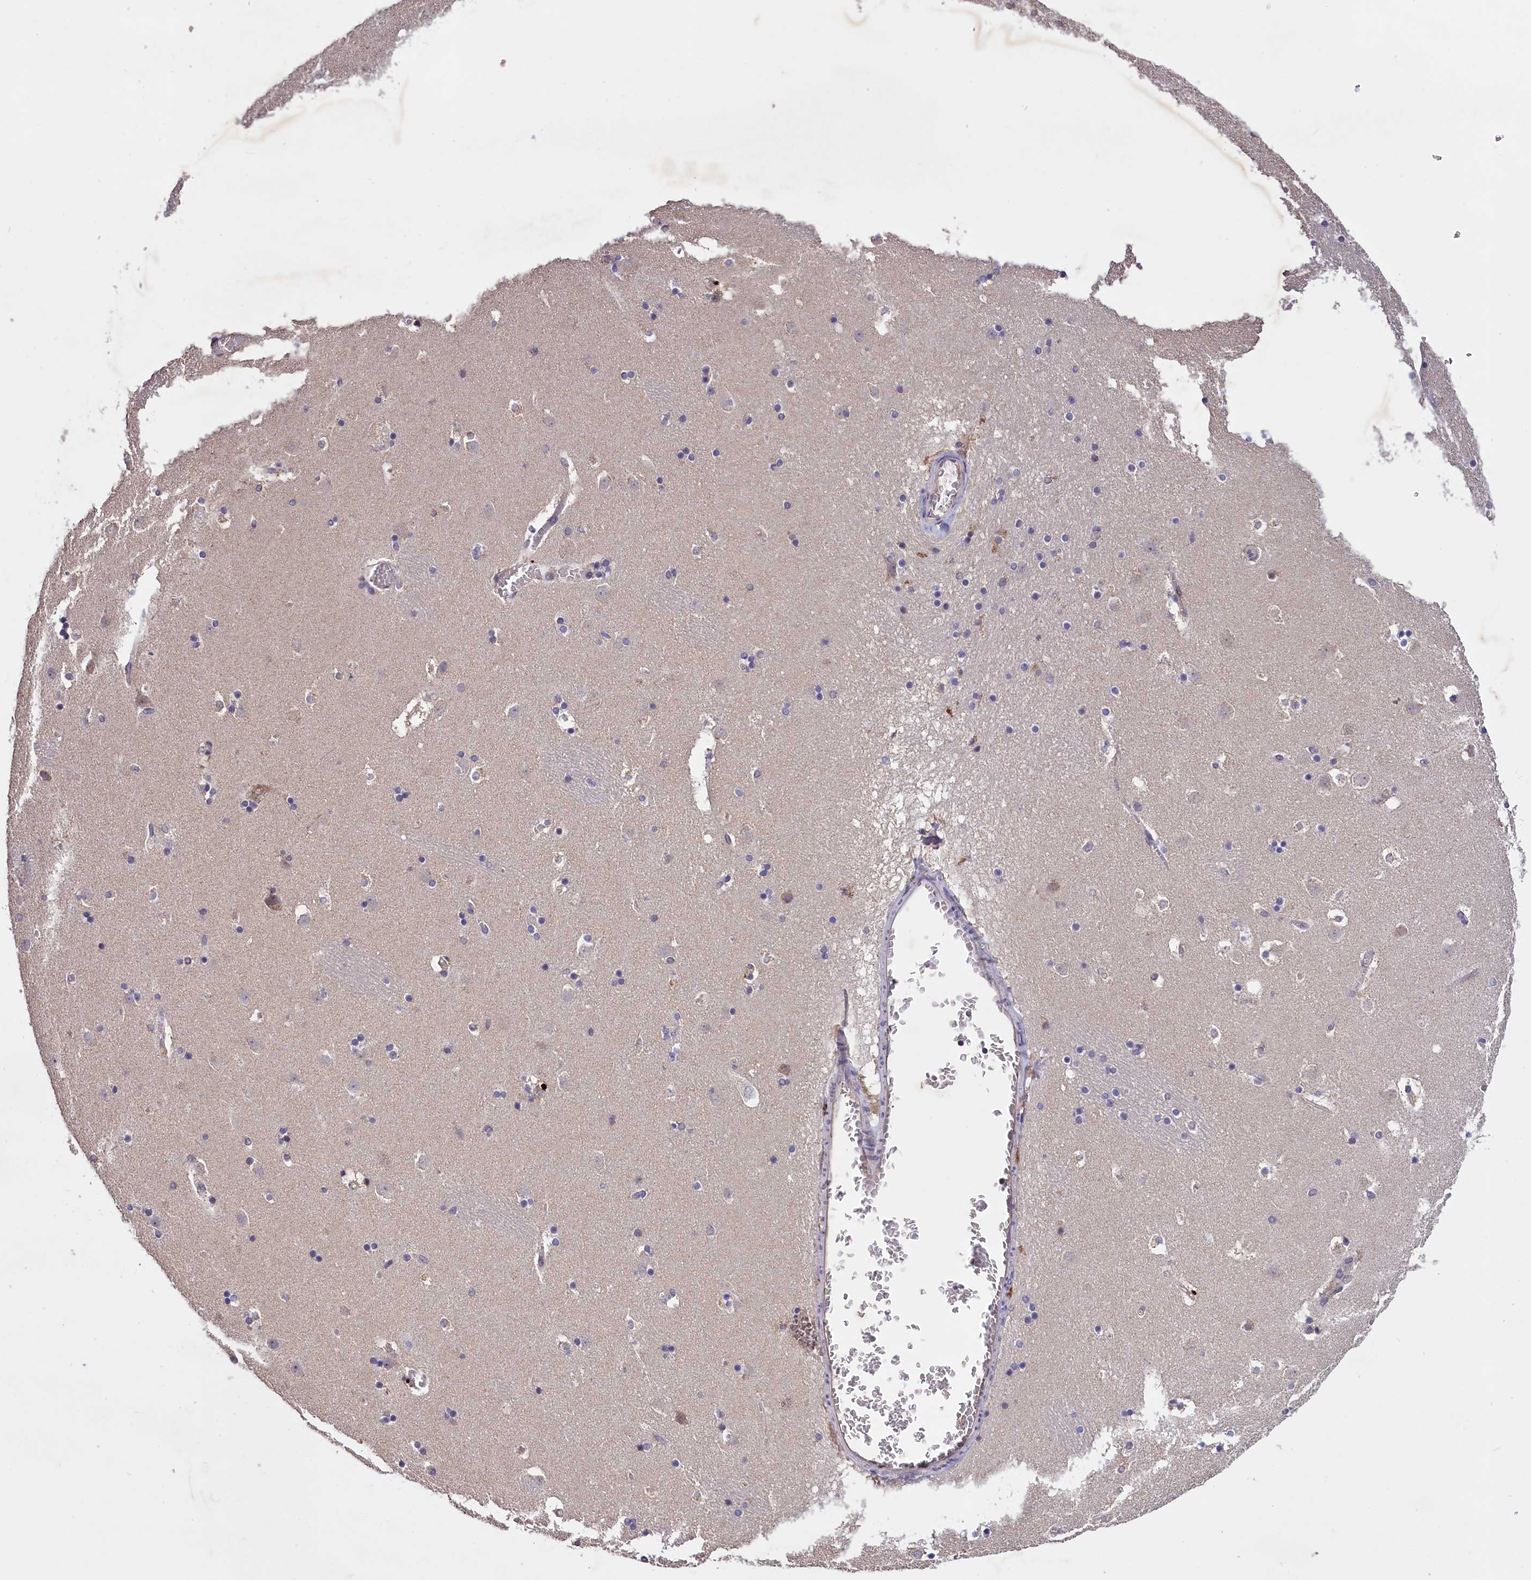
{"staining": {"intensity": "negative", "quantity": "none", "location": "none"}, "tissue": "caudate", "cell_type": "Glial cells", "image_type": "normal", "snomed": [{"axis": "morphology", "description": "Normal tissue, NOS"}, {"axis": "topography", "description": "Lateral ventricle wall"}], "caption": "DAB (3,3'-diaminobenzidine) immunohistochemical staining of unremarkable human caudate shows no significant staining in glial cells.", "gene": "CLRN2", "patient": {"sex": "male", "age": 45}}